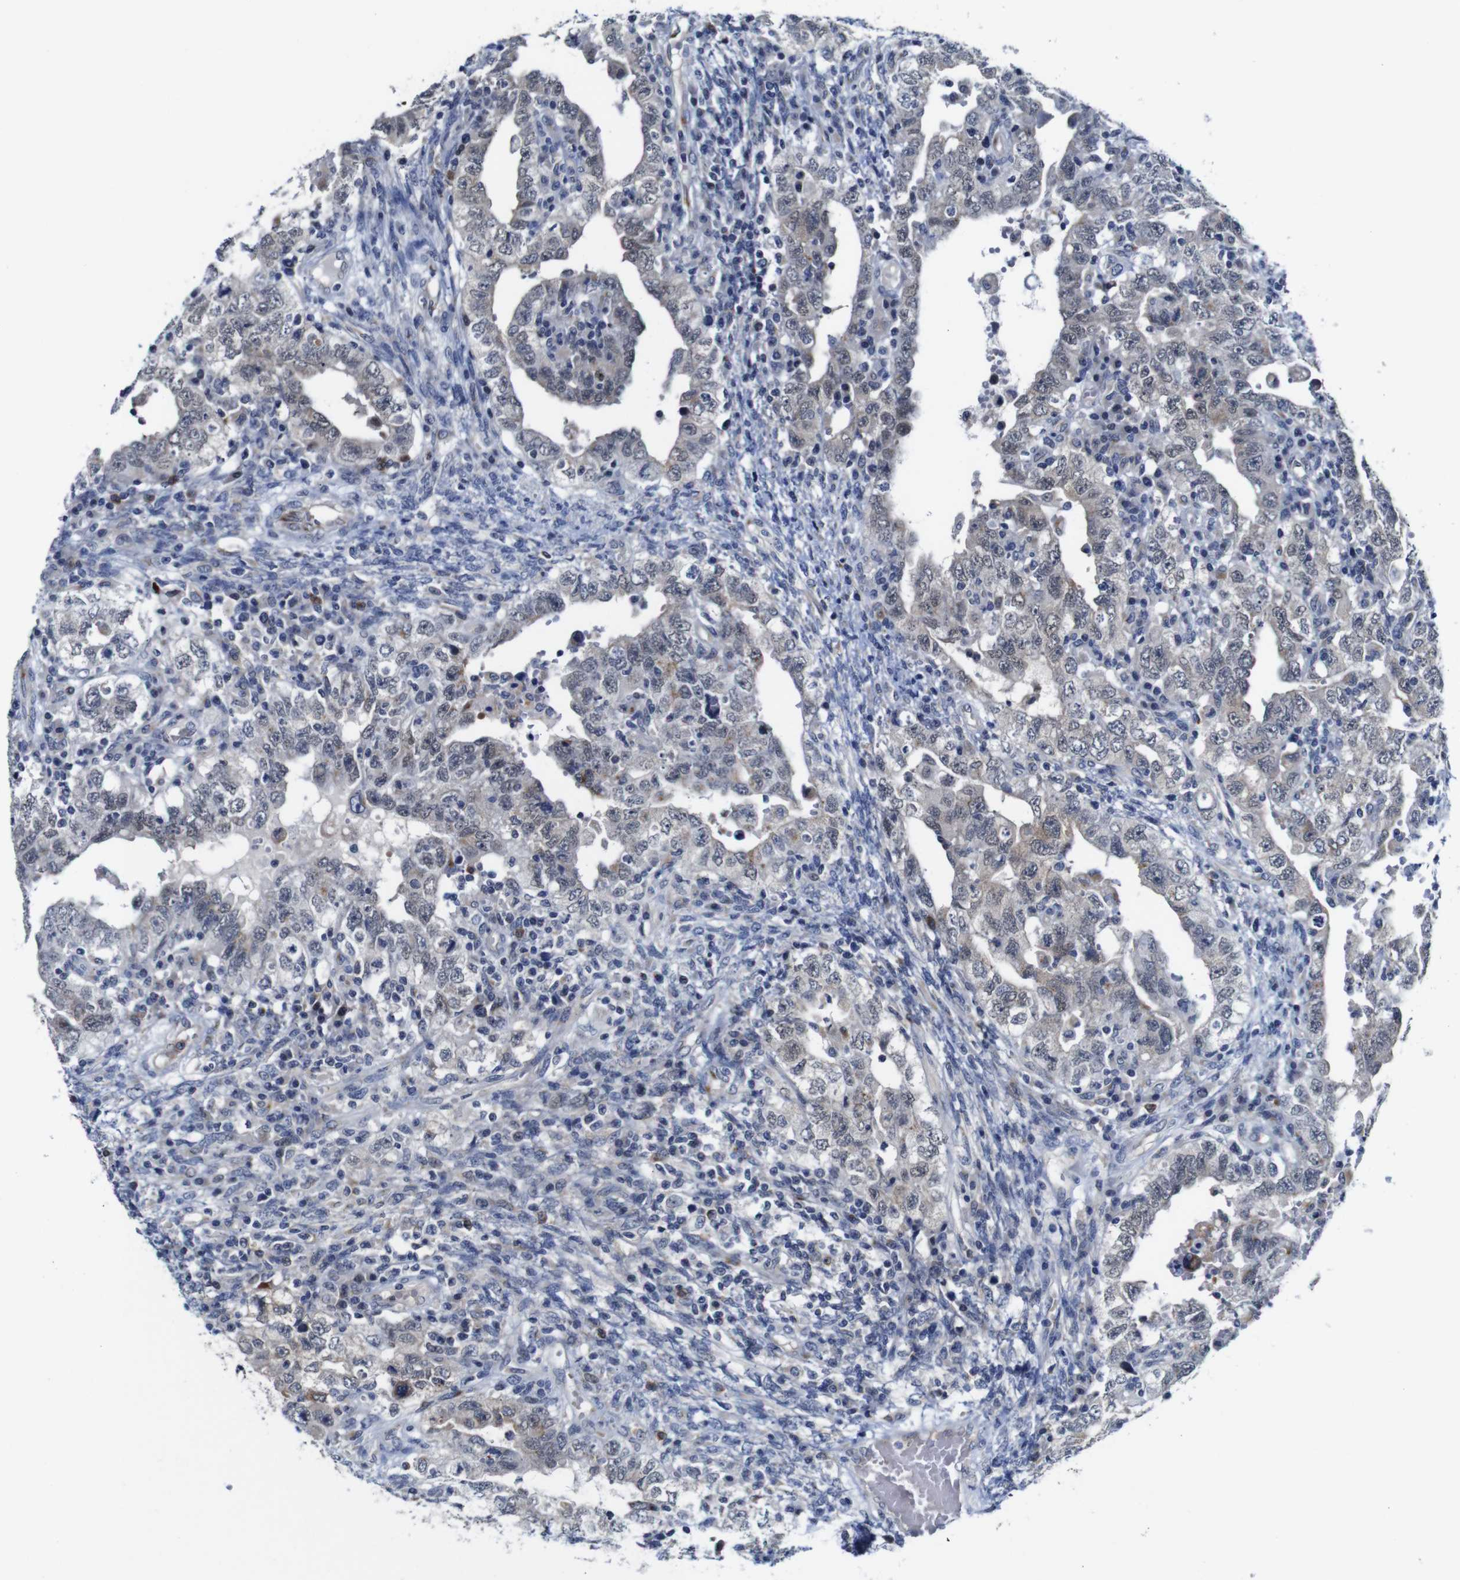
{"staining": {"intensity": "weak", "quantity": "<25%", "location": "cytoplasmic/membranous"}, "tissue": "testis cancer", "cell_type": "Tumor cells", "image_type": "cancer", "snomed": [{"axis": "morphology", "description": "Carcinoma, Embryonal, NOS"}, {"axis": "topography", "description": "Testis"}], "caption": "A high-resolution photomicrograph shows IHC staining of testis cancer (embryonal carcinoma), which demonstrates no significant staining in tumor cells.", "gene": "FURIN", "patient": {"sex": "male", "age": 26}}